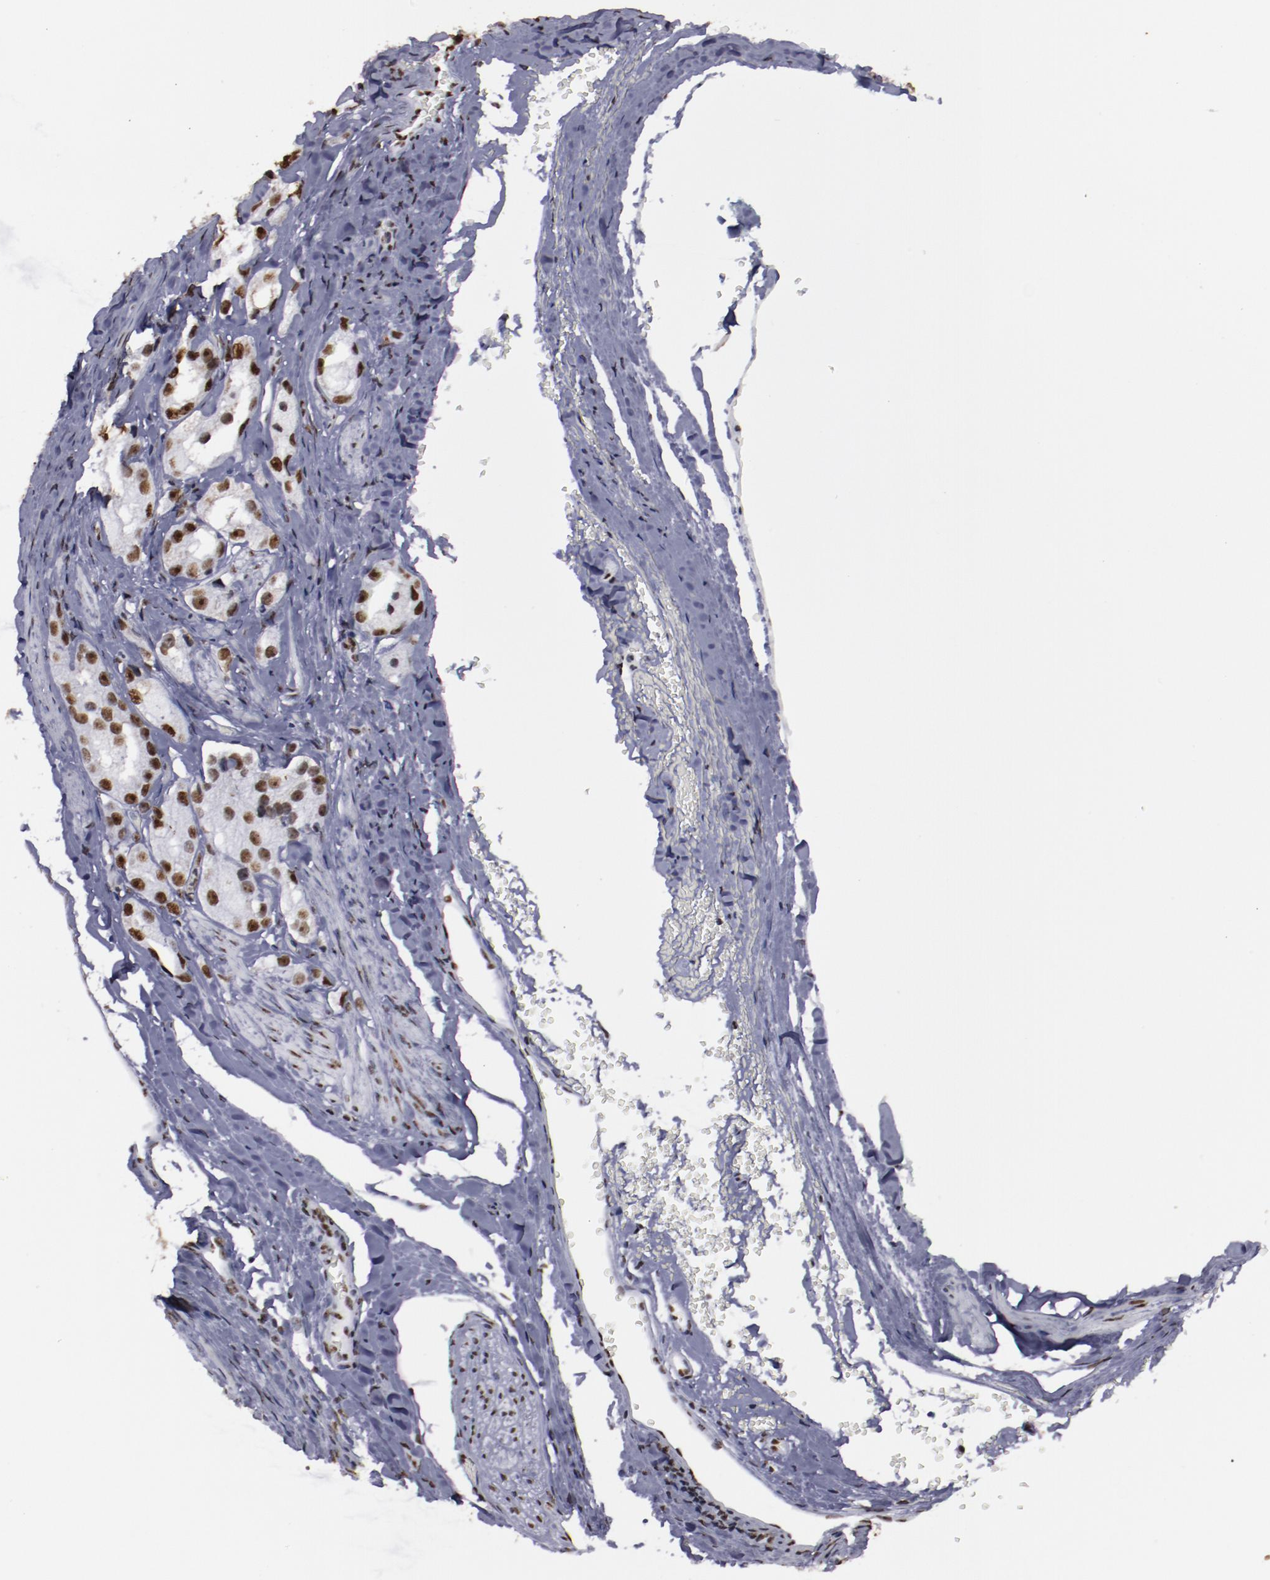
{"staining": {"intensity": "strong", "quantity": ">75%", "location": "nuclear"}, "tissue": "prostate cancer", "cell_type": "Tumor cells", "image_type": "cancer", "snomed": [{"axis": "morphology", "description": "Adenocarcinoma, High grade"}, {"axis": "topography", "description": "Prostate"}], "caption": "Strong nuclear expression is appreciated in approximately >75% of tumor cells in prostate adenocarcinoma (high-grade).", "gene": "HNRNPA2B1", "patient": {"sex": "male", "age": 63}}